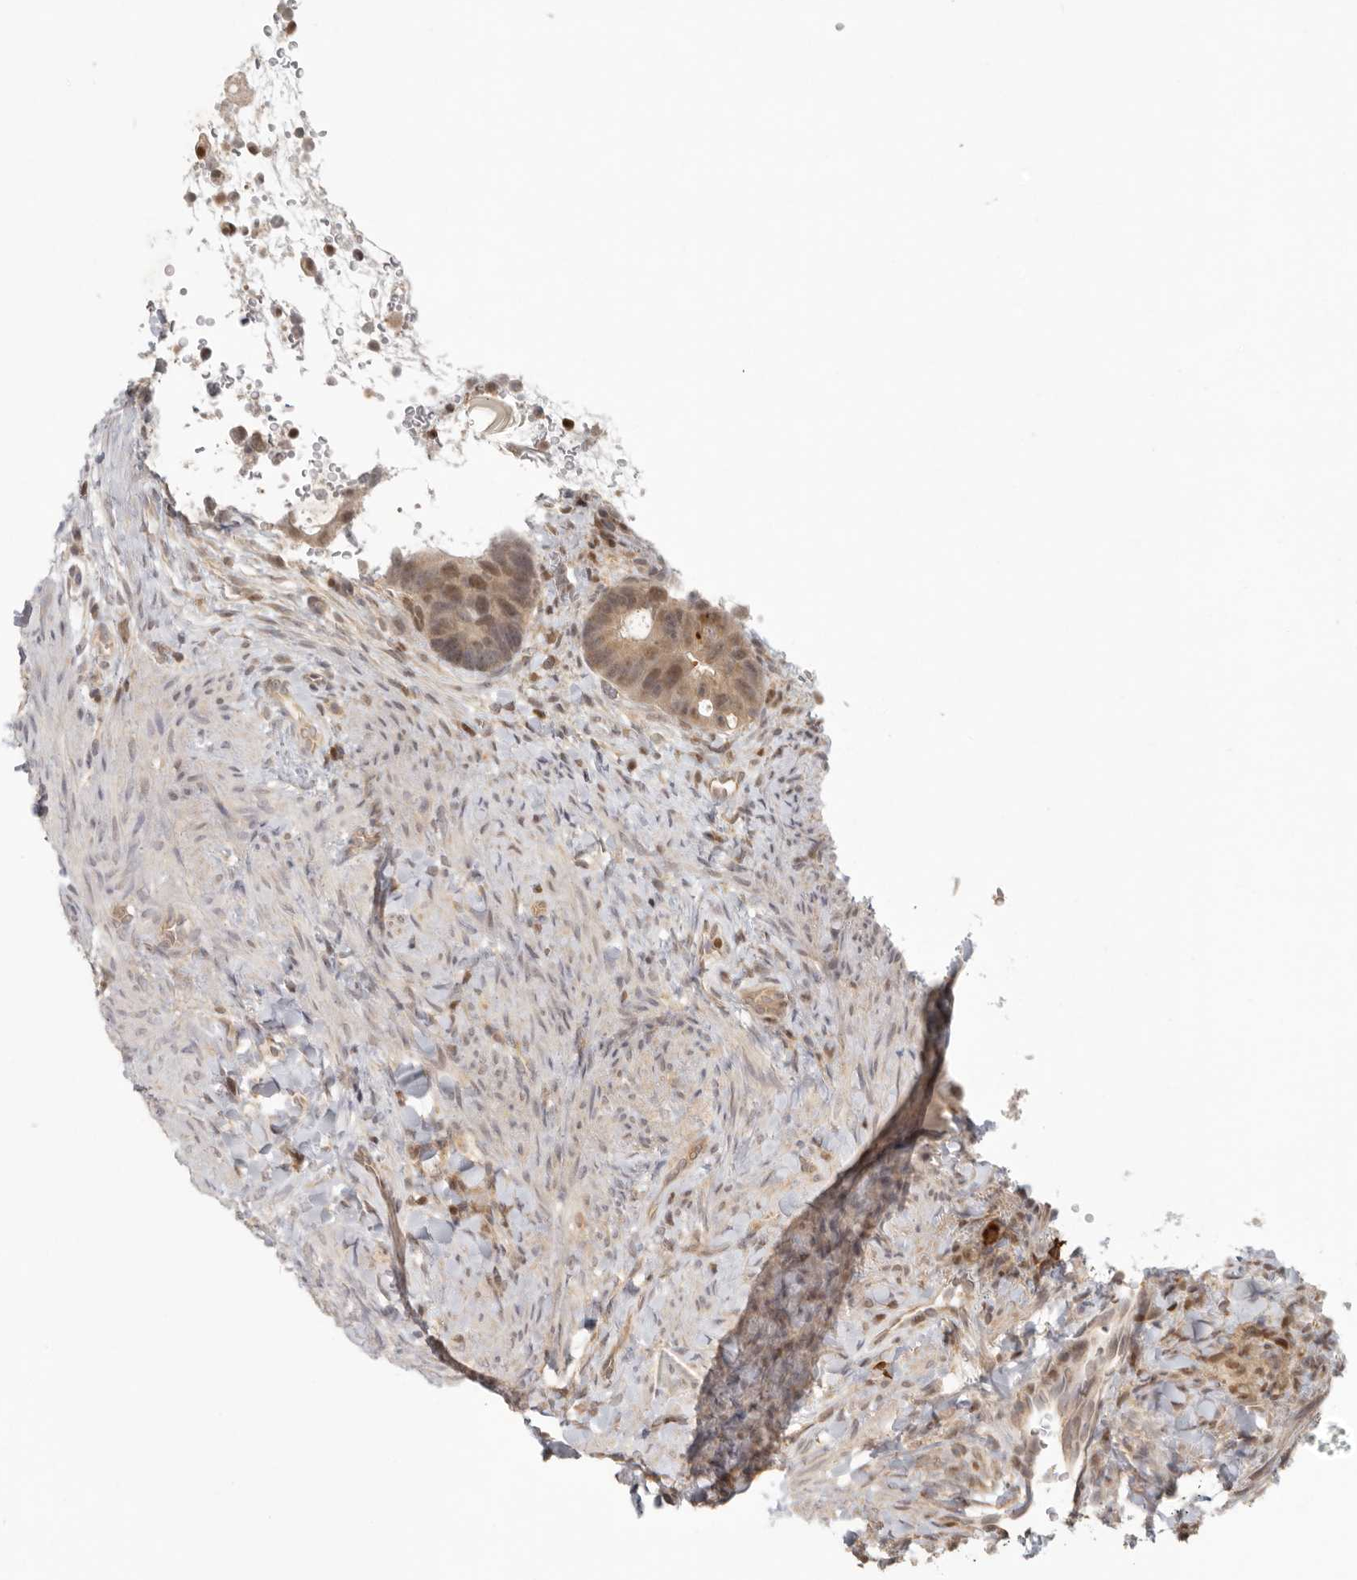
{"staining": {"intensity": "moderate", "quantity": ">75%", "location": "nuclear"}, "tissue": "colorectal cancer", "cell_type": "Tumor cells", "image_type": "cancer", "snomed": [{"axis": "morphology", "description": "Adenocarcinoma, NOS"}, {"axis": "topography", "description": "Rectum"}], "caption": "Protein expression analysis of human adenocarcinoma (colorectal) reveals moderate nuclear positivity in about >75% of tumor cells.", "gene": "PSMA5", "patient": {"sex": "male", "age": 59}}